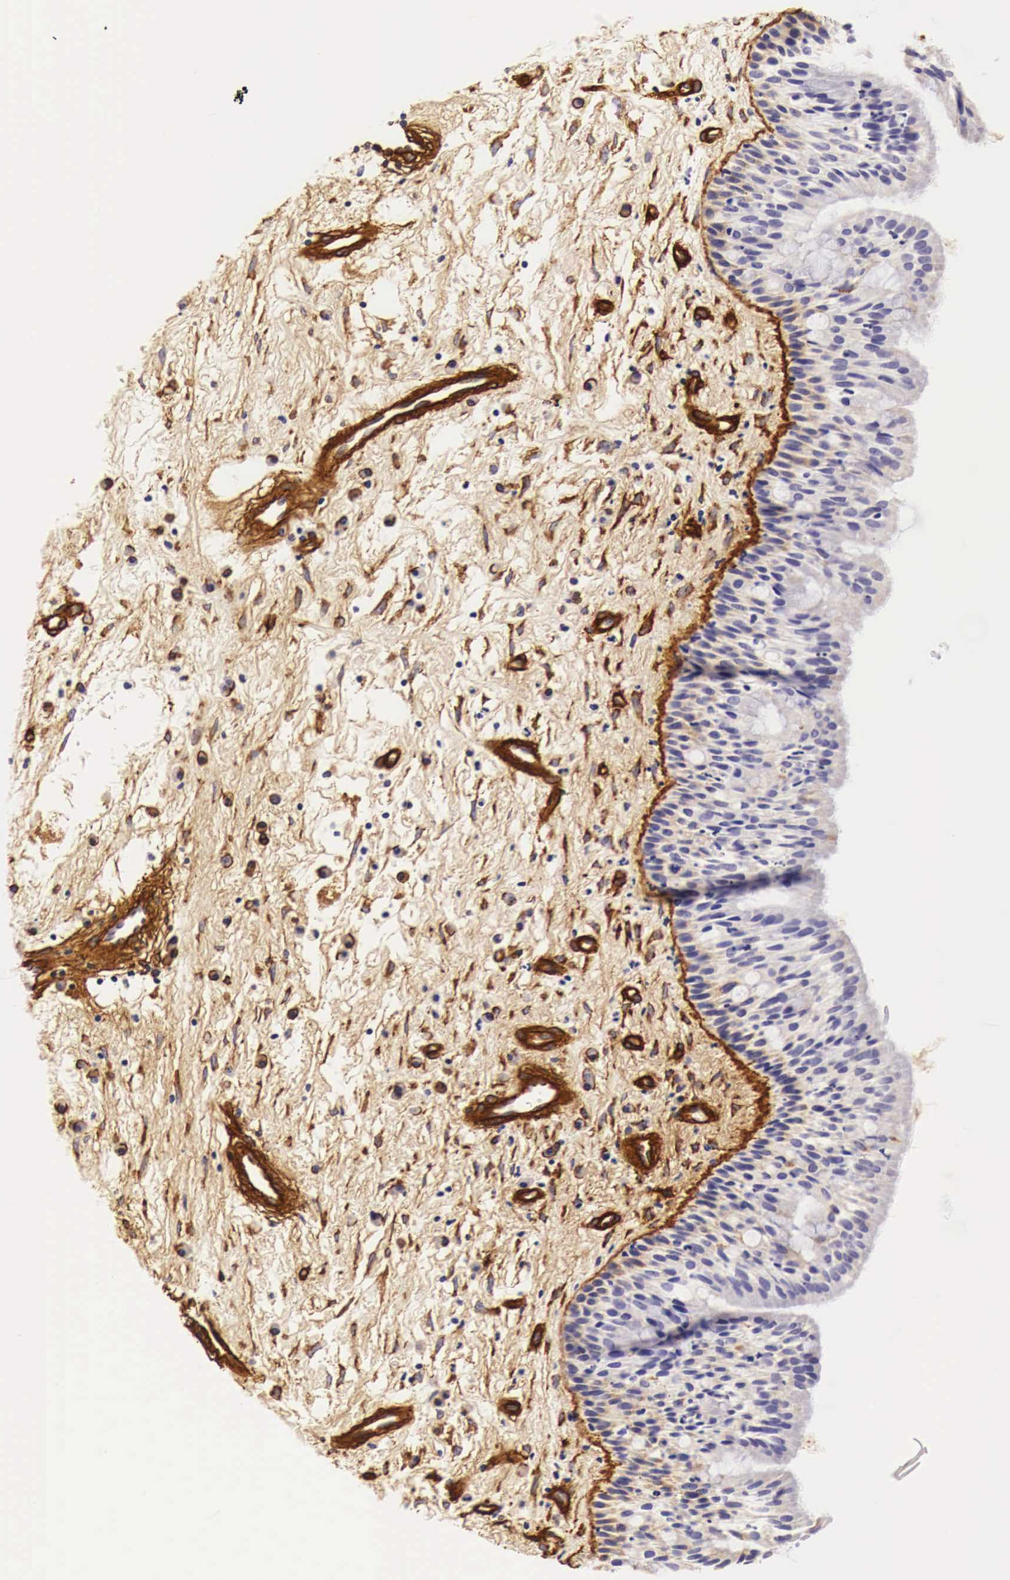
{"staining": {"intensity": "negative", "quantity": "none", "location": "none"}, "tissue": "nasopharynx", "cell_type": "Respiratory epithelial cells", "image_type": "normal", "snomed": [{"axis": "morphology", "description": "Normal tissue, NOS"}, {"axis": "topography", "description": "Nasopharynx"}], "caption": "This is an immunohistochemistry (IHC) micrograph of benign human nasopharynx. There is no positivity in respiratory epithelial cells.", "gene": "LAMB2", "patient": {"sex": "male", "age": 13}}